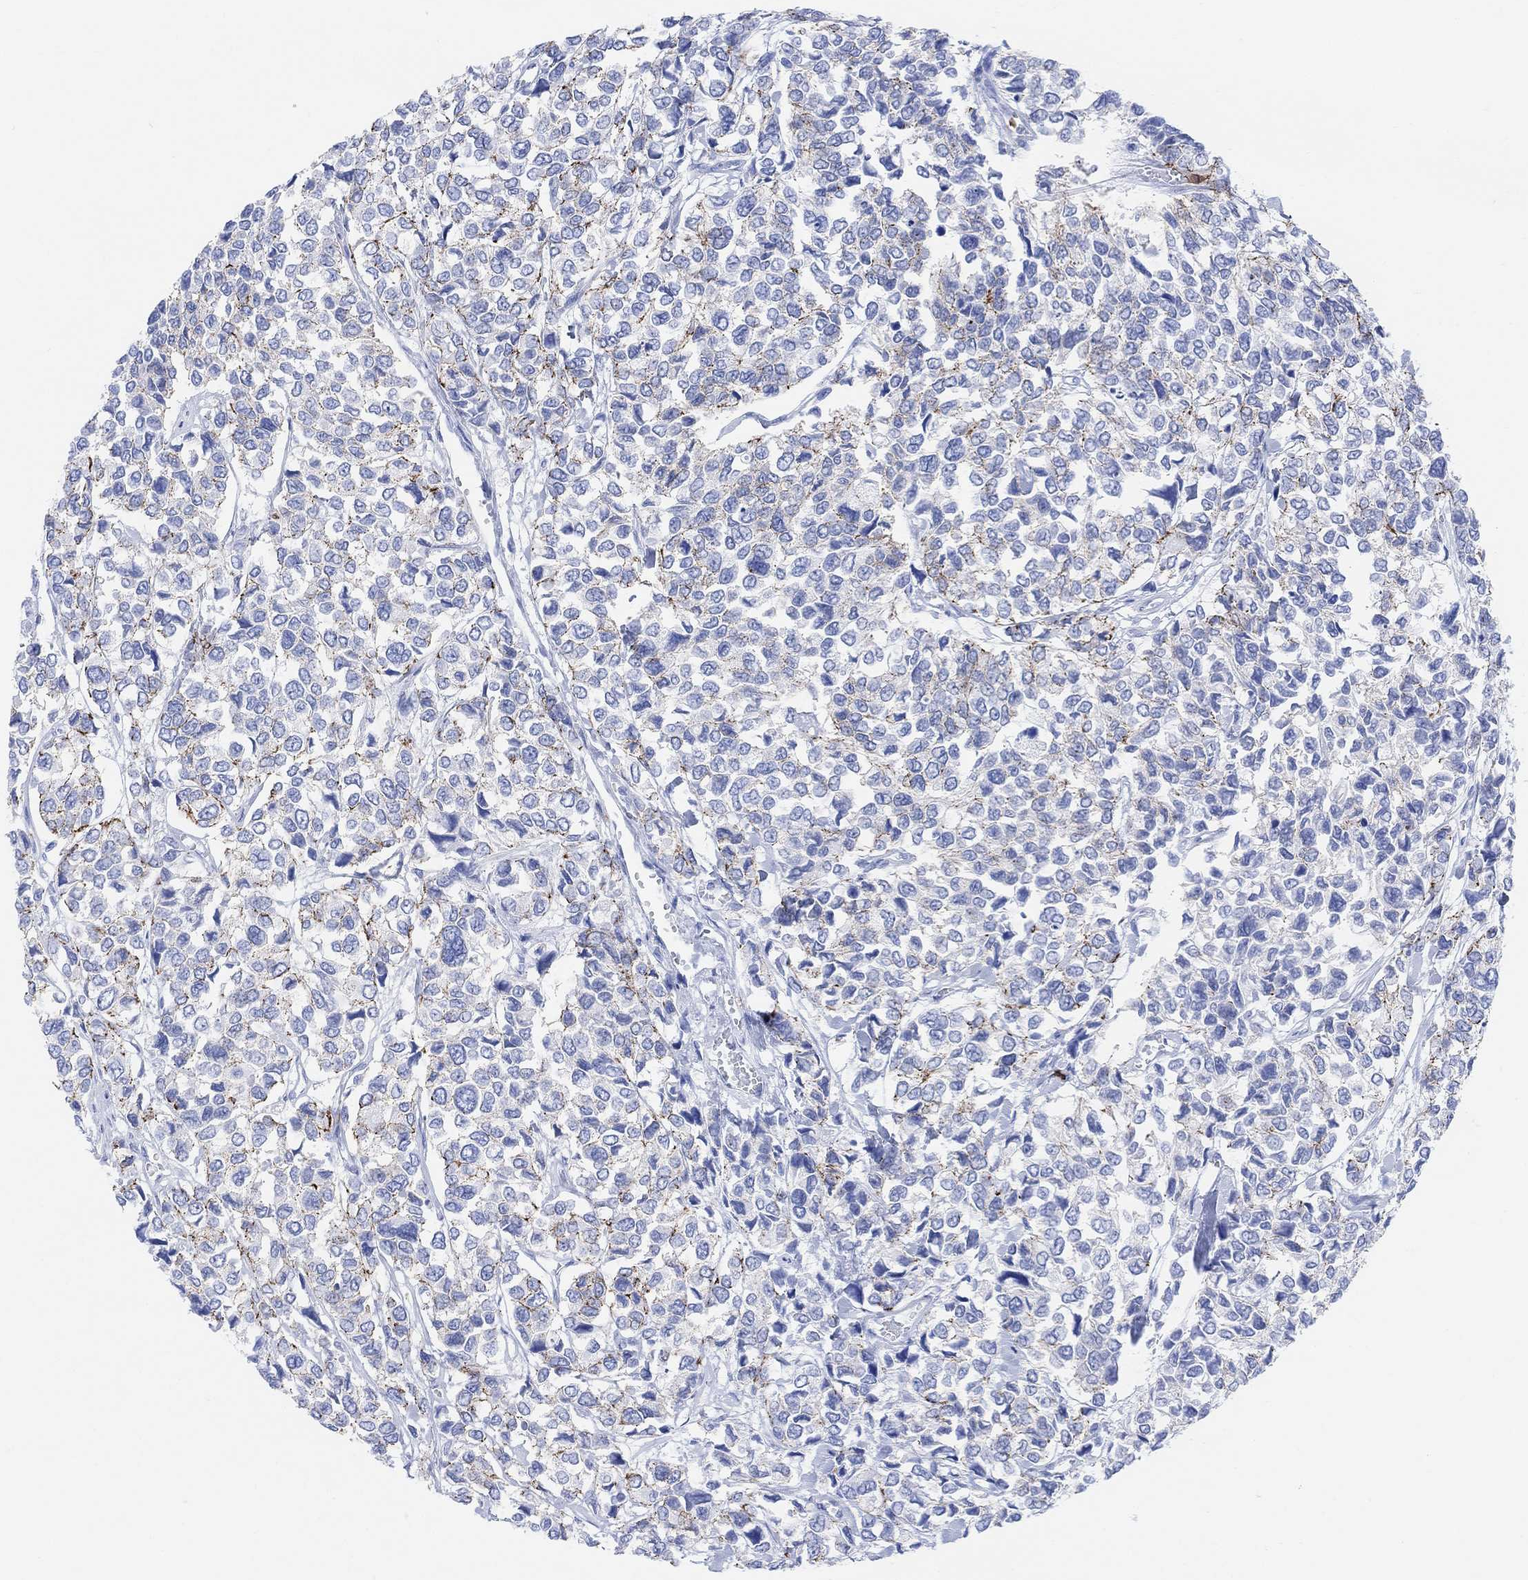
{"staining": {"intensity": "strong", "quantity": "<25%", "location": "cytoplasmic/membranous"}, "tissue": "urothelial cancer", "cell_type": "Tumor cells", "image_type": "cancer", "snomed": [{"axis": "morphology", "description": "Urothelial carcinoma, High grade"}, {"axis": "topography", "description": "Urinary bladder"}], "caption": "DAB (3,3'-diaminobenzidine) immunohistochemical staining of high-grade urothelial carcinoma exhibits strong cytoplasmic/membranous protein expression in approximately <25% of tumor cells. (IHC, brightfield microscopy, high magnification).", "gene": "GPR65", "patient": {"sex": "male", "age": 77}}